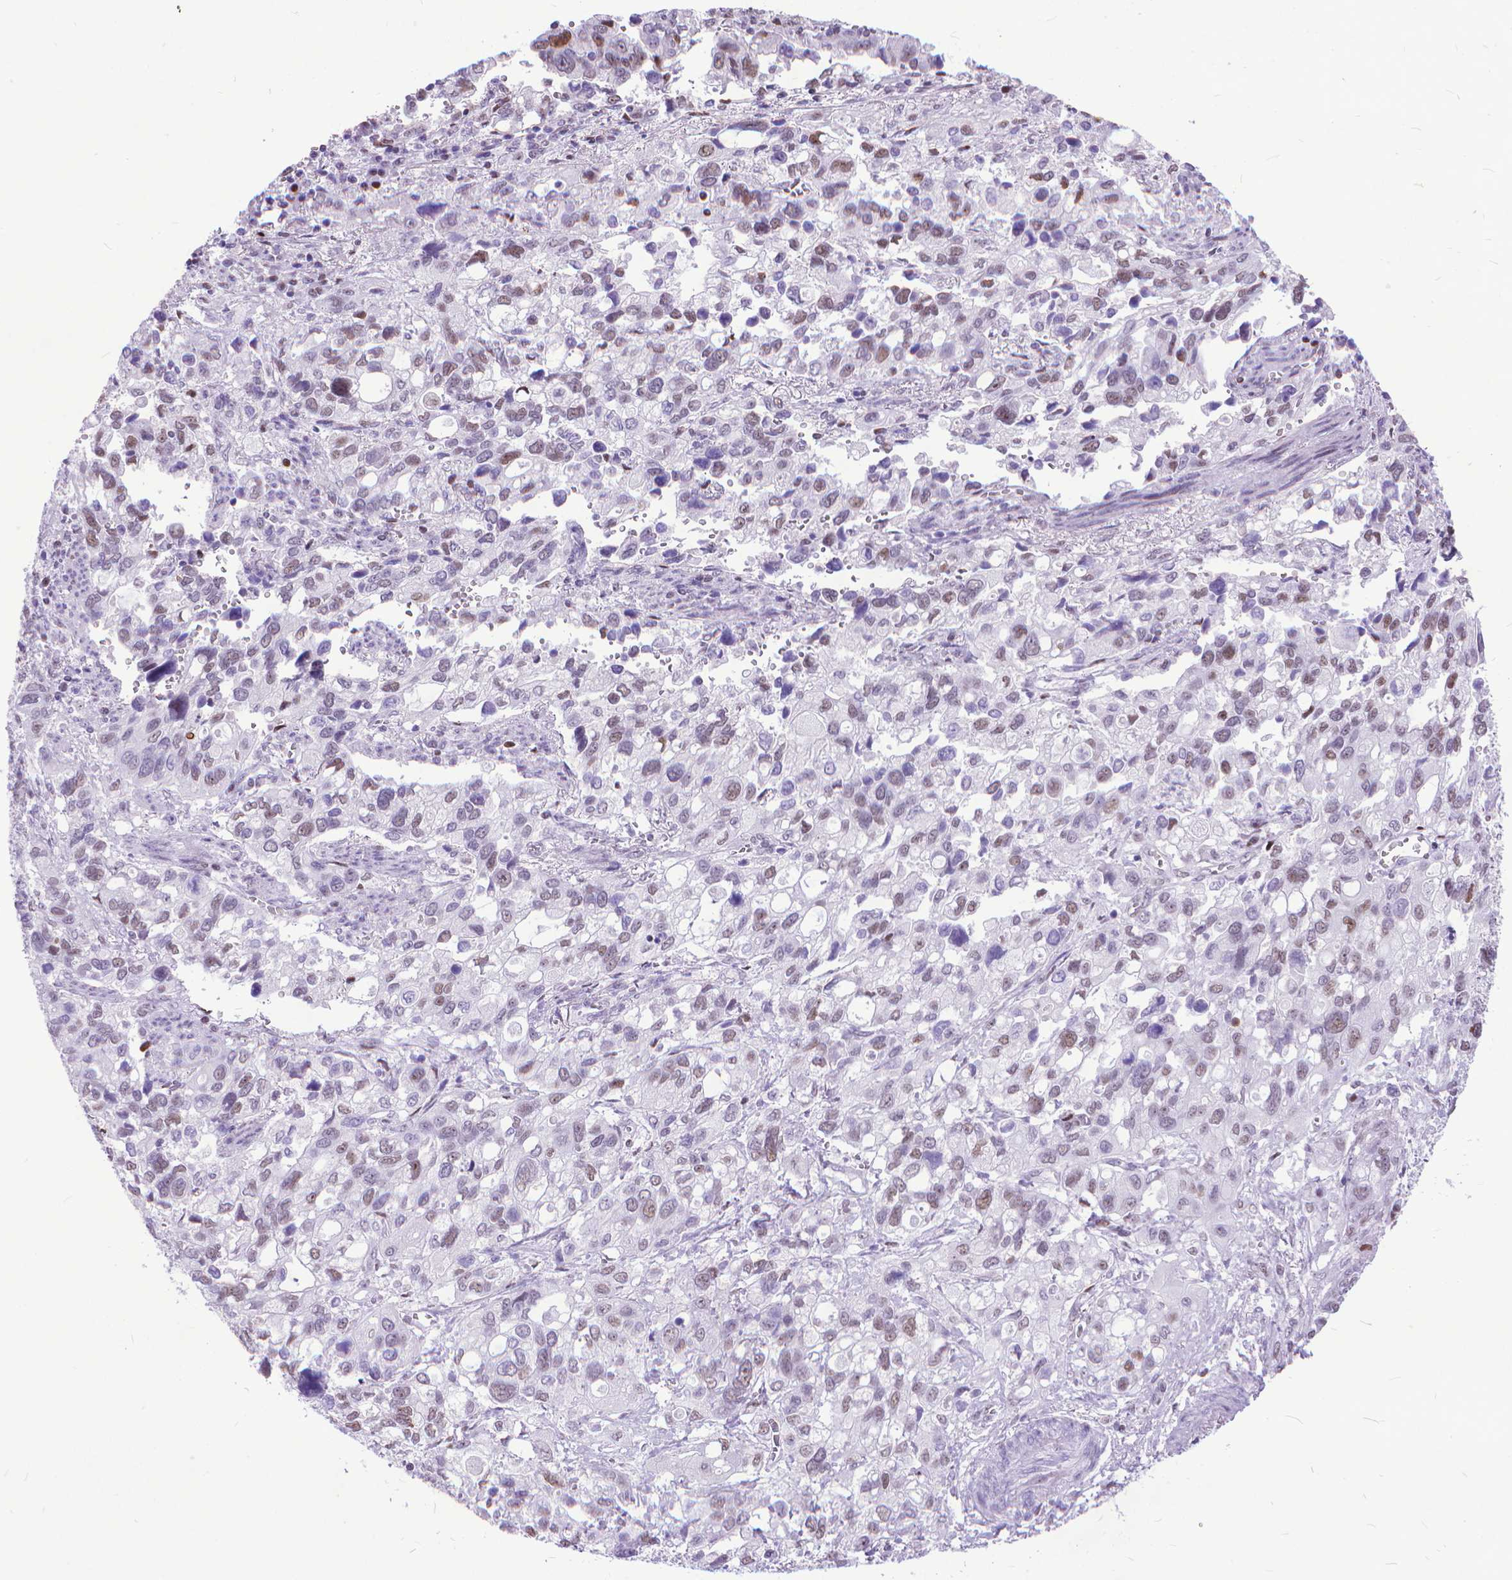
{"staining": {"intensity": "weak", "quantity": "25%-75%", "location": "nuclear"}, "tissue": "stomach cancer", "cell_type": "Tumor cells", "image_type": "cancer", "snomed": [{"axis": "morphology", "description": "Adenocarcinoma, NOS"}, {"axis": "topography", "description": "Stomach, upper"}], "caption": "A photomicrograph of adenocarcinoma (stomach) stained for a protein reveals weak nuclear brown staining in tumor cells. The staining was performed using DAB to visualize the protein expression in brown, while the nuclei were stained in blue with hematoxylin (Magnification: 20x).", "gene": "POLE4", "patient": {"sex": "female", "age": 81}}